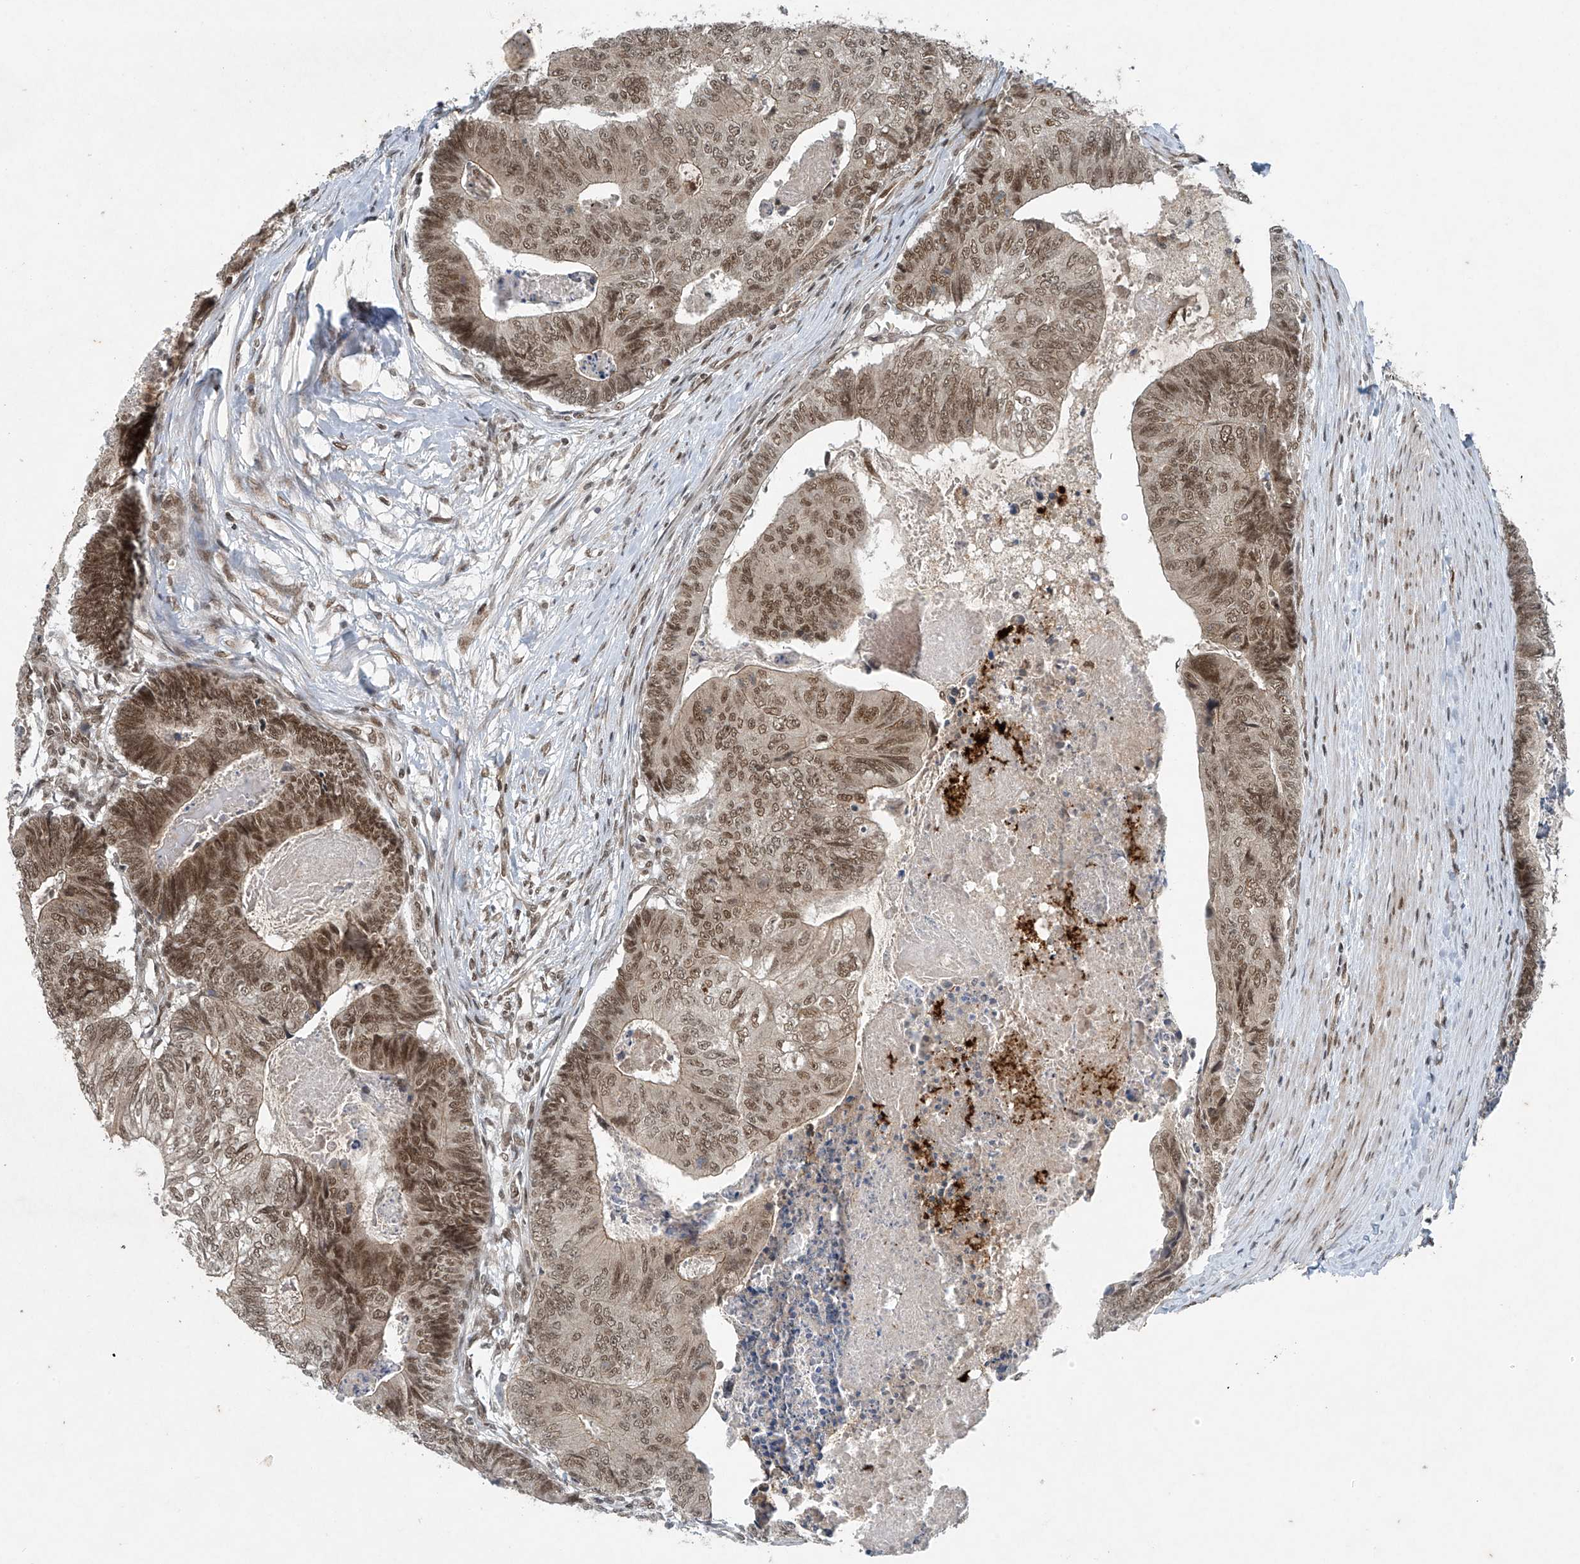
{"staining": {"intensity": "moderate", "quantity": ">75%", "location": "nuclear"}, "tissue": "colorectal cancer", "cell_type": "Tumor cells", "image_type": "cancer", "snomed": [{"axis": "morphology", "description": "Adenocarcinoma, NOS"}, {"axis": "topography", "description": "Colon"}], "caption": "Immunohistochemistry (IHC) (DAB (3,3'-diaminobenzidine)) staining of human adenocarcinoma (colorectal) displays moderate nuclear protein staining in about >75% of tumor cells.", "gene": "TAF8", "patient": {"sex": "female", "age": 67}}